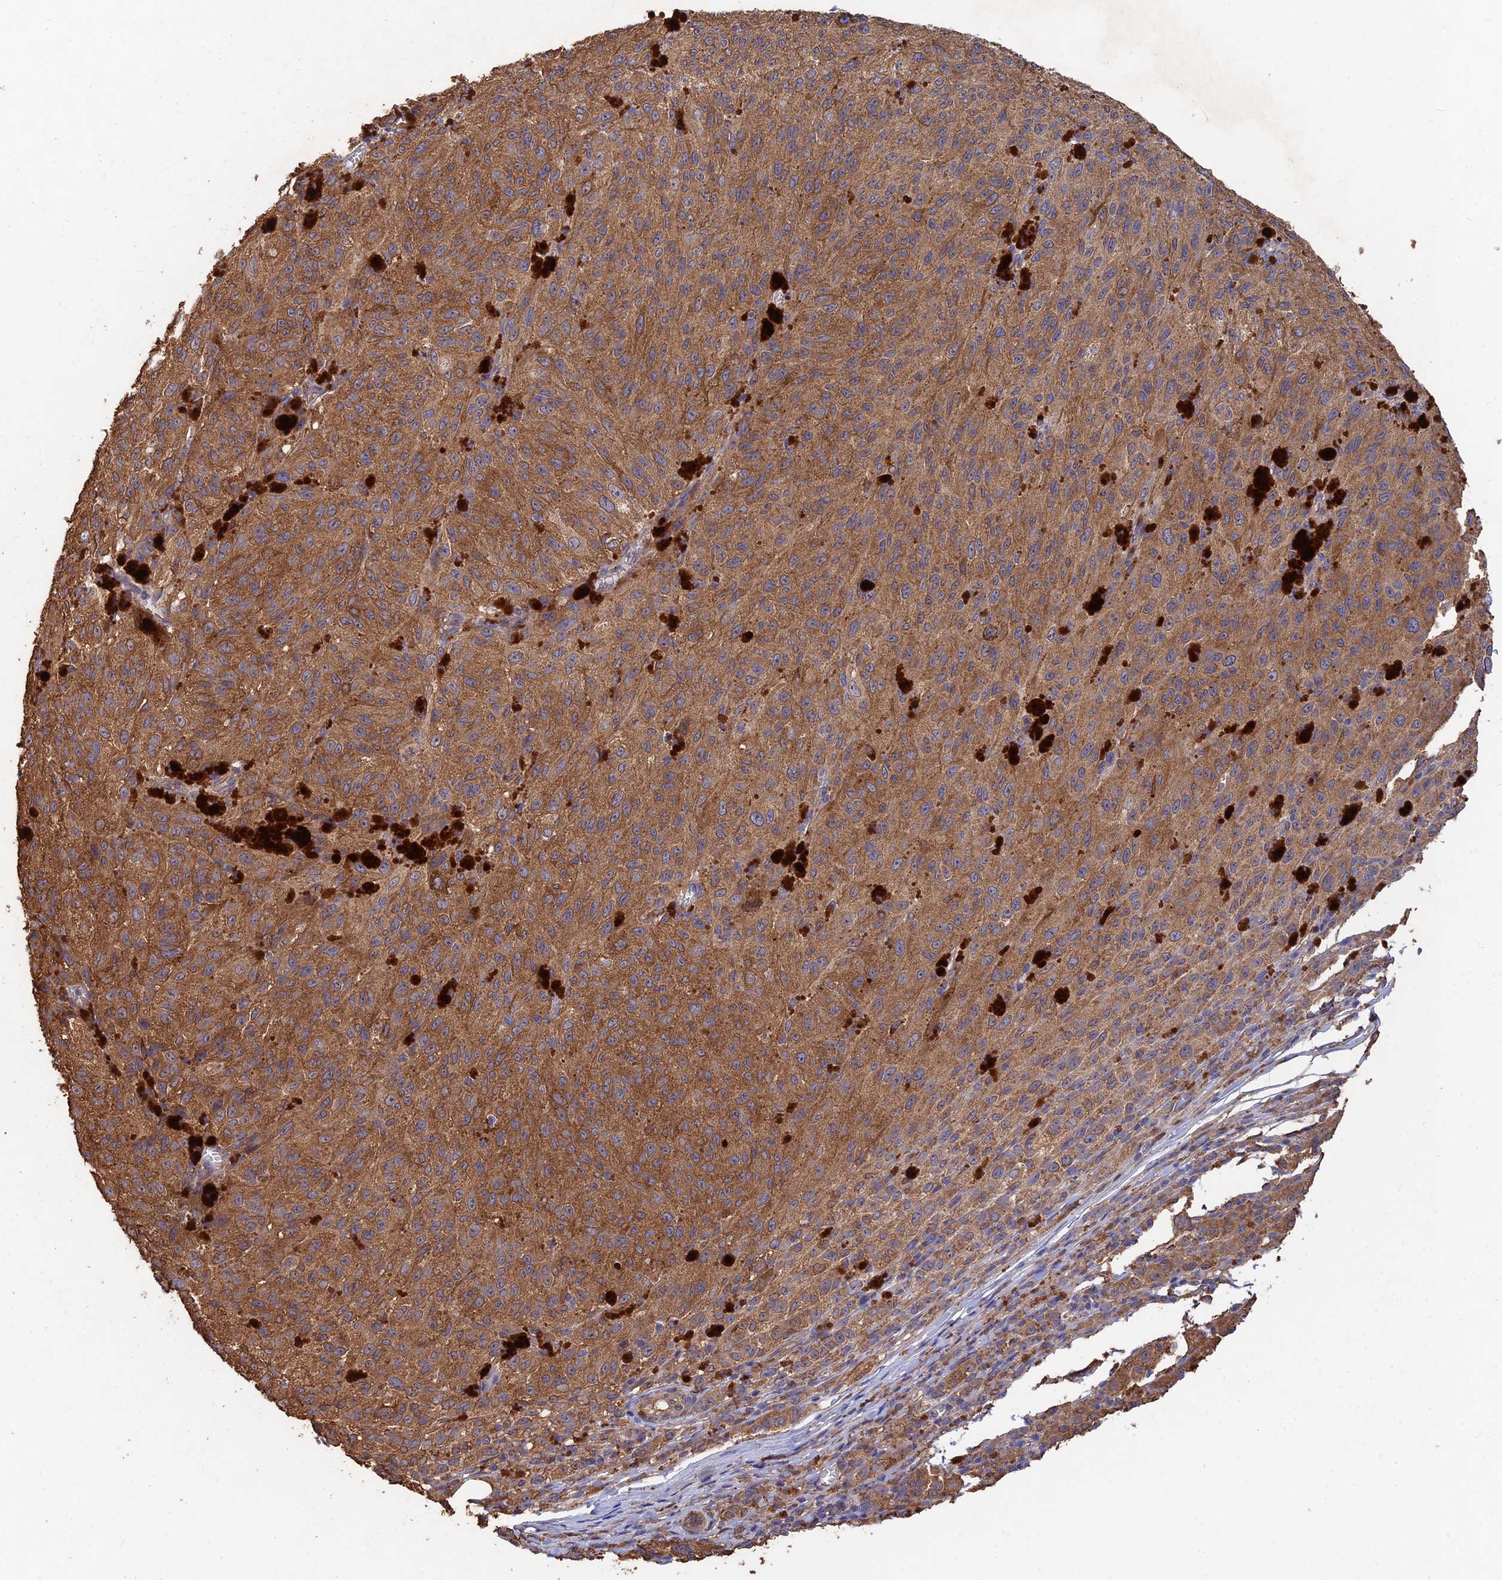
{"staining": {"intensity": "moderate", "quantity": ">75%", "location": "cytoplasmic/membranous"}, "tissue": "melanoma", "cell_type": "Tumor cells", "image_type": "cancer", "snomed": [{"axis": "morphology", "description": "Malignant melanoma, NOS"}, {"axis": "topography", "description": "Skin"}], "caption": "Melanoma stained with a brown dye displays moderate cytoplasmic/membranous positive positivity in about >75% of tumor cells.", "gene": "SLC38A11", "patient": {"sex": "female", "age": 52}}